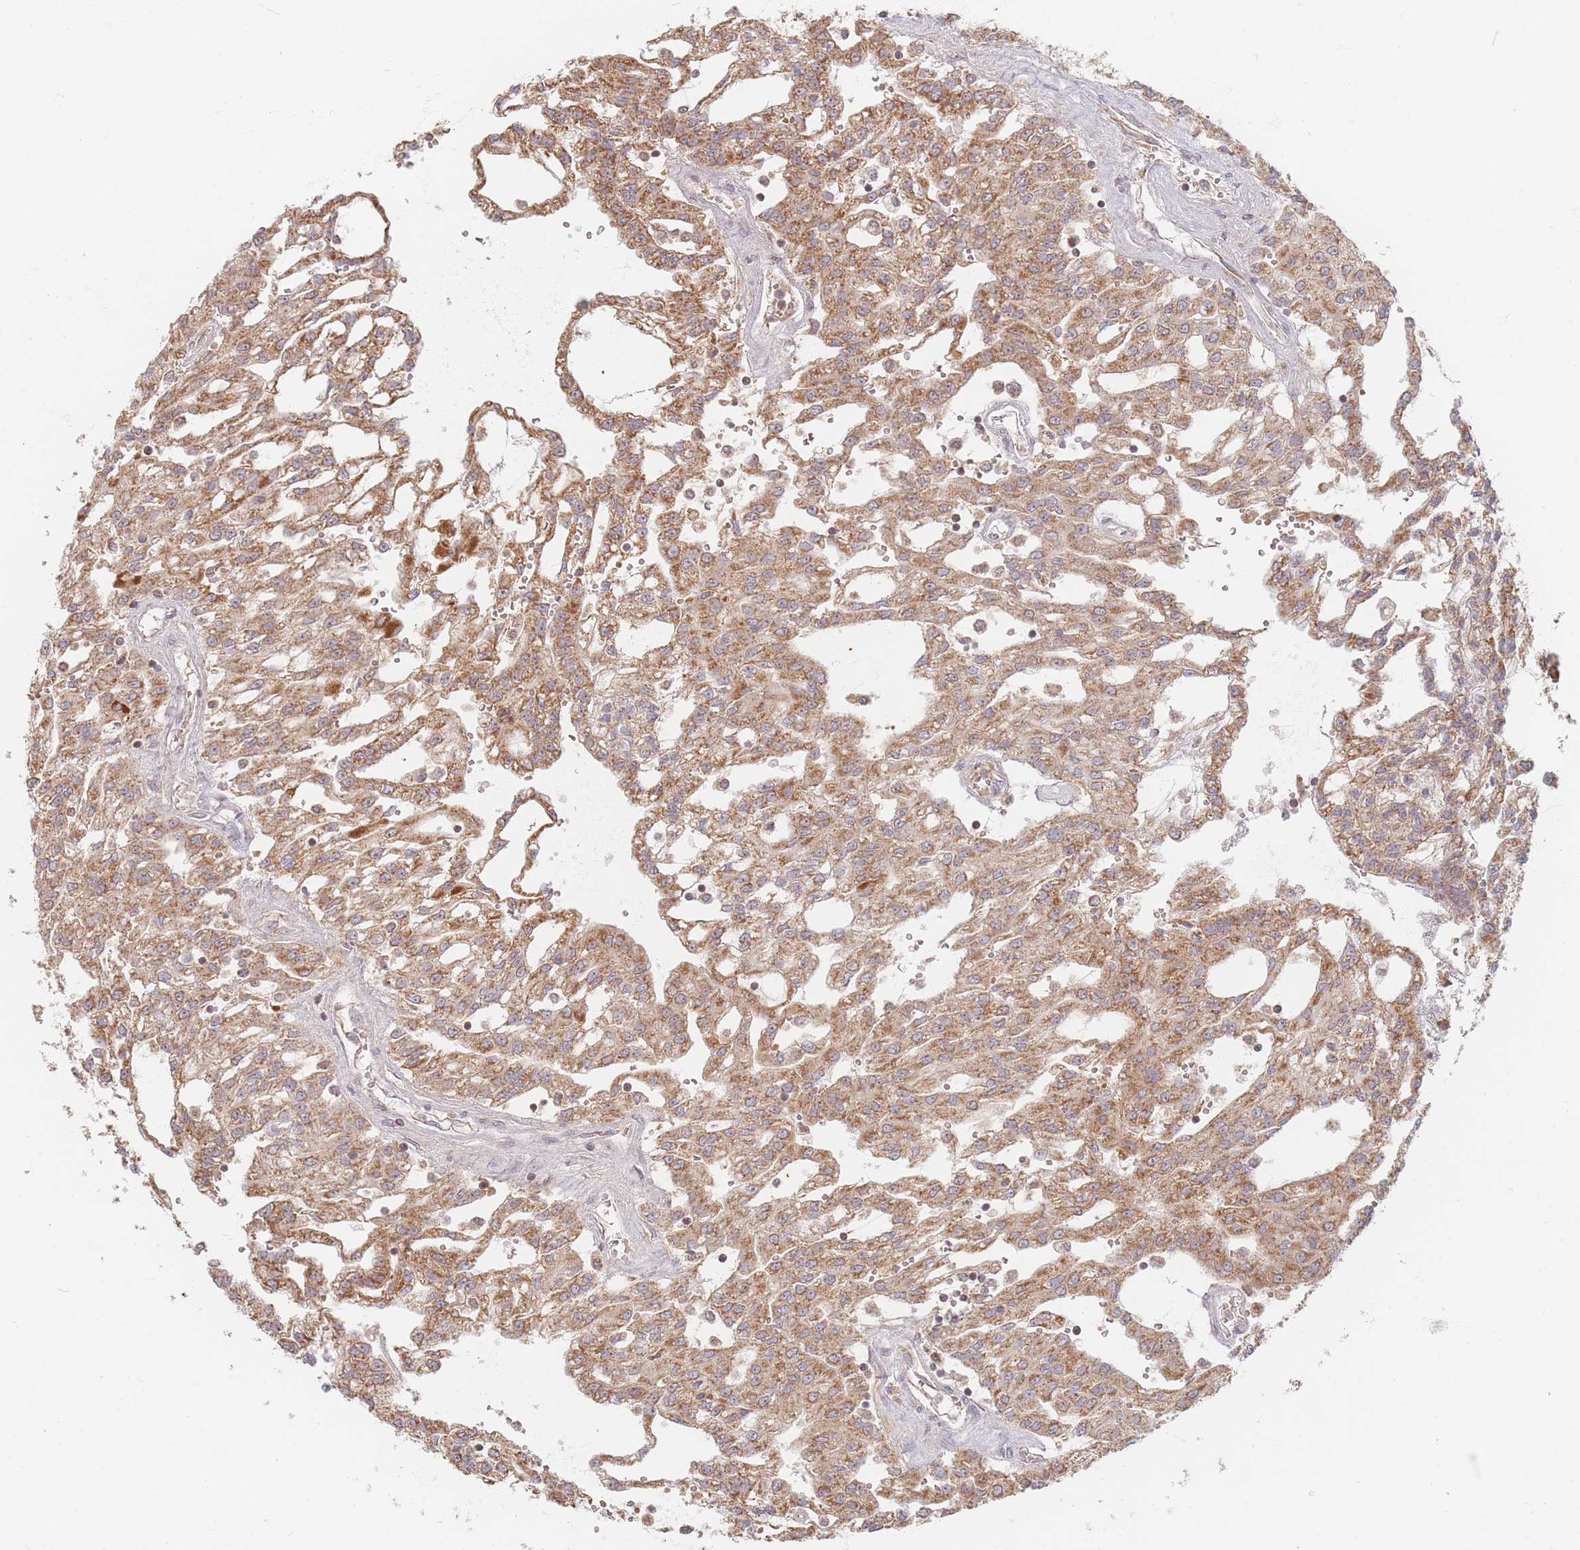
{"staining": {"intensity": "moderate", "quantity": ">75%", "location": "cytoplasmic/membranous"}, "tissue": "renal cancer", "cell_type": "Tumor cells", "image_type": "cancer", "snomed": [{"axis": "morphology", "description": "Adenocarcinoma, NOS"}, {"axis": "topography", "description": "Kidney"}], "caption": "Tumor cells demonstrate medium levels of moderate cytoplasmic/membranous positivity in approximately >75% of cells in human renal adenocarcinoma. (Stains: DAB in brown, nuclei in blue, Microscopy: brightfield microscopy at high magnification).", "gene": "OR2M4", "patient": {"sex": "male", "age": 63}}